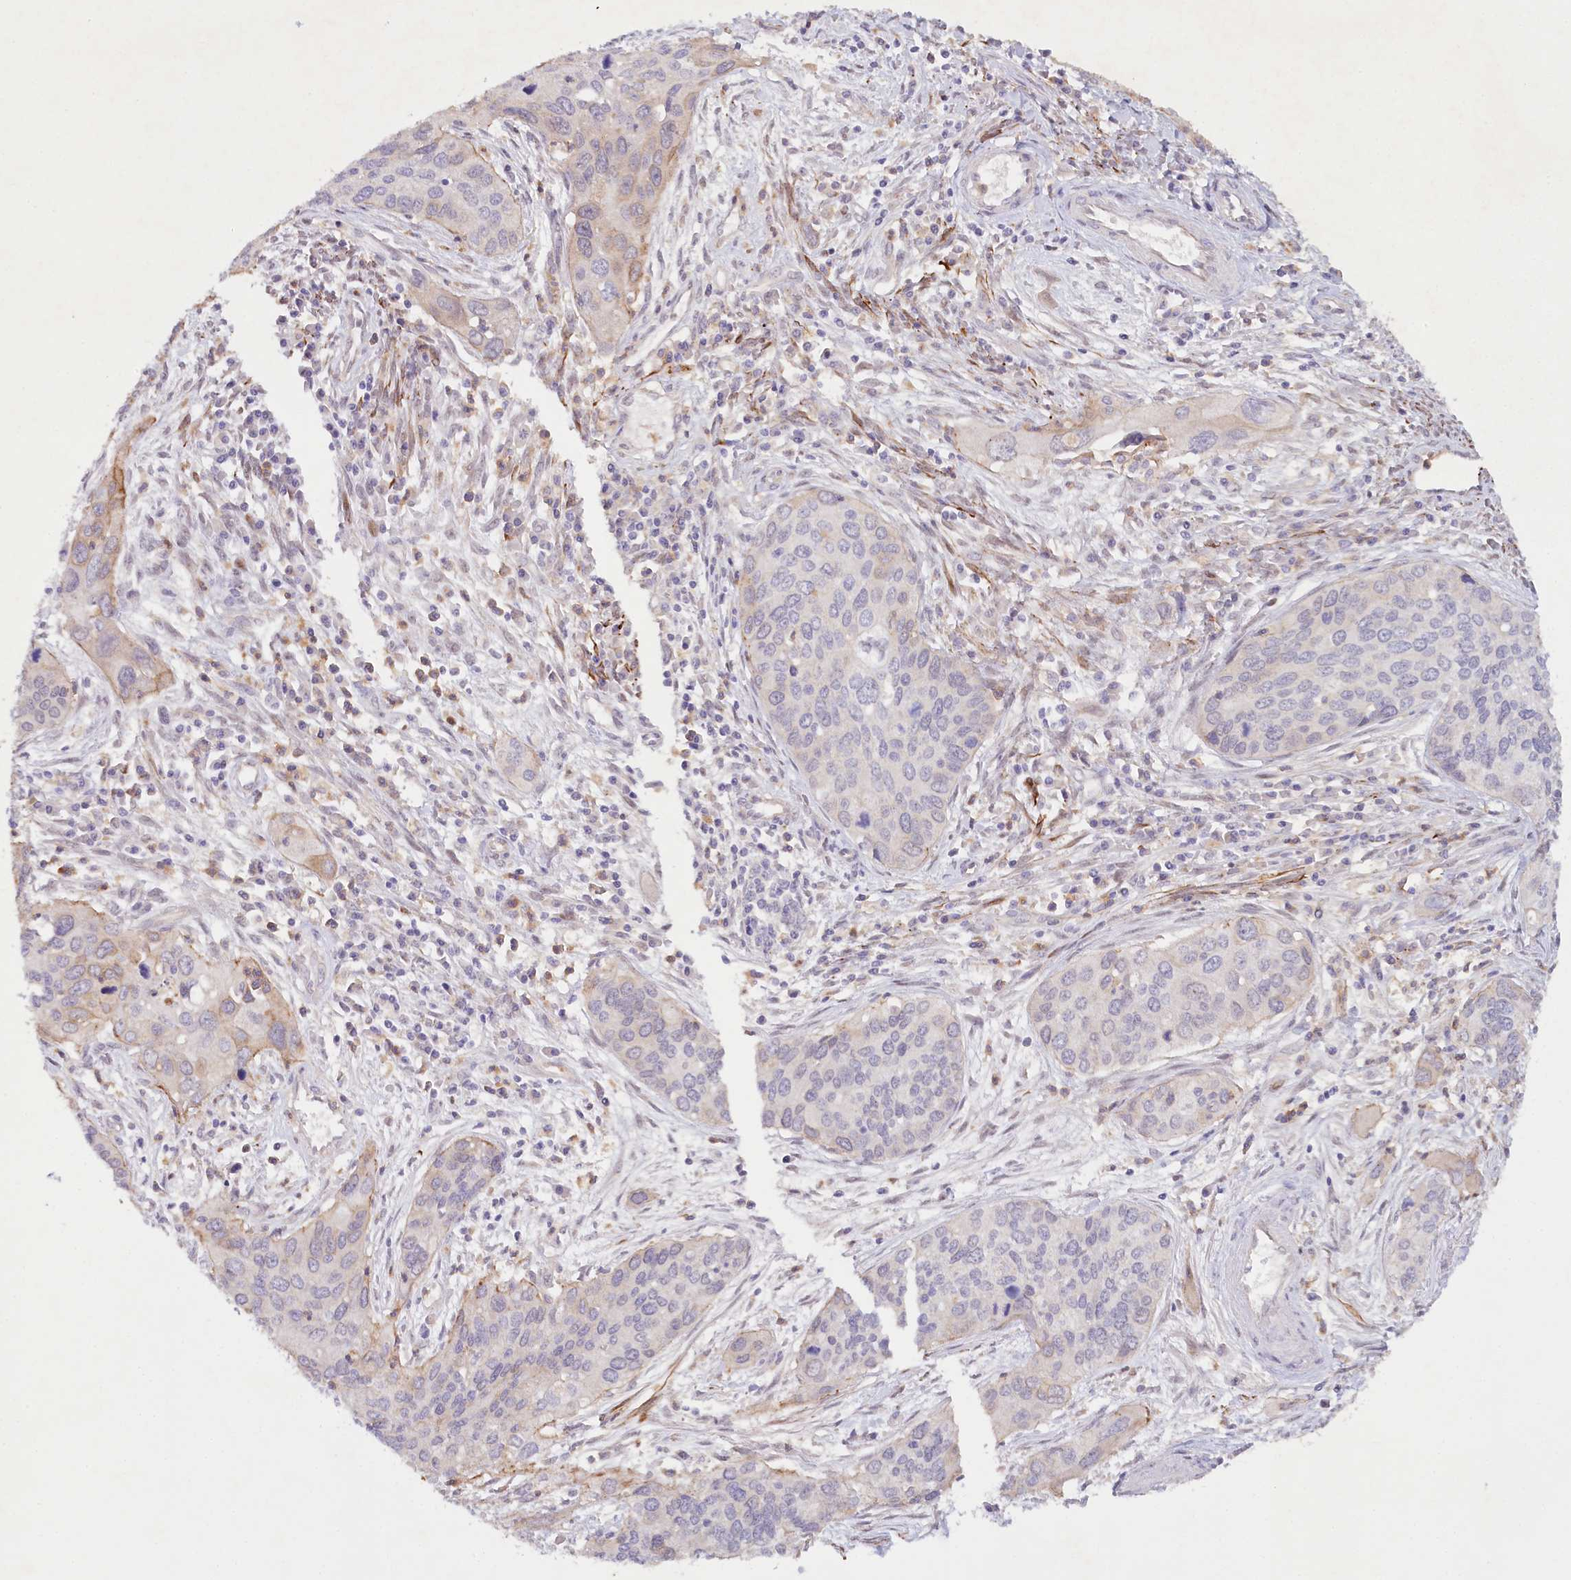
{"staining": {"intensity": "moderate", "quantity": "<25%", "location": "cytoplasmic/membranous"}, "tissue": "cervical cancer", "cell_type": "Tumor cells", "image_type": "cancer", "snomed": [{"axis": "morphology", "description": "Squamous cell carcinoma, NOS"}, {"axis": "topography", "description": "Cervix"}], "caption": "Protein expression analysis of cervical squamous cell carcinoma exhibits moderate cytoplasmic/membranous staining in about <25% of tumor cells.", "gene": "ALDH3B1", "patient": {"sex": "female", "age": 55}}